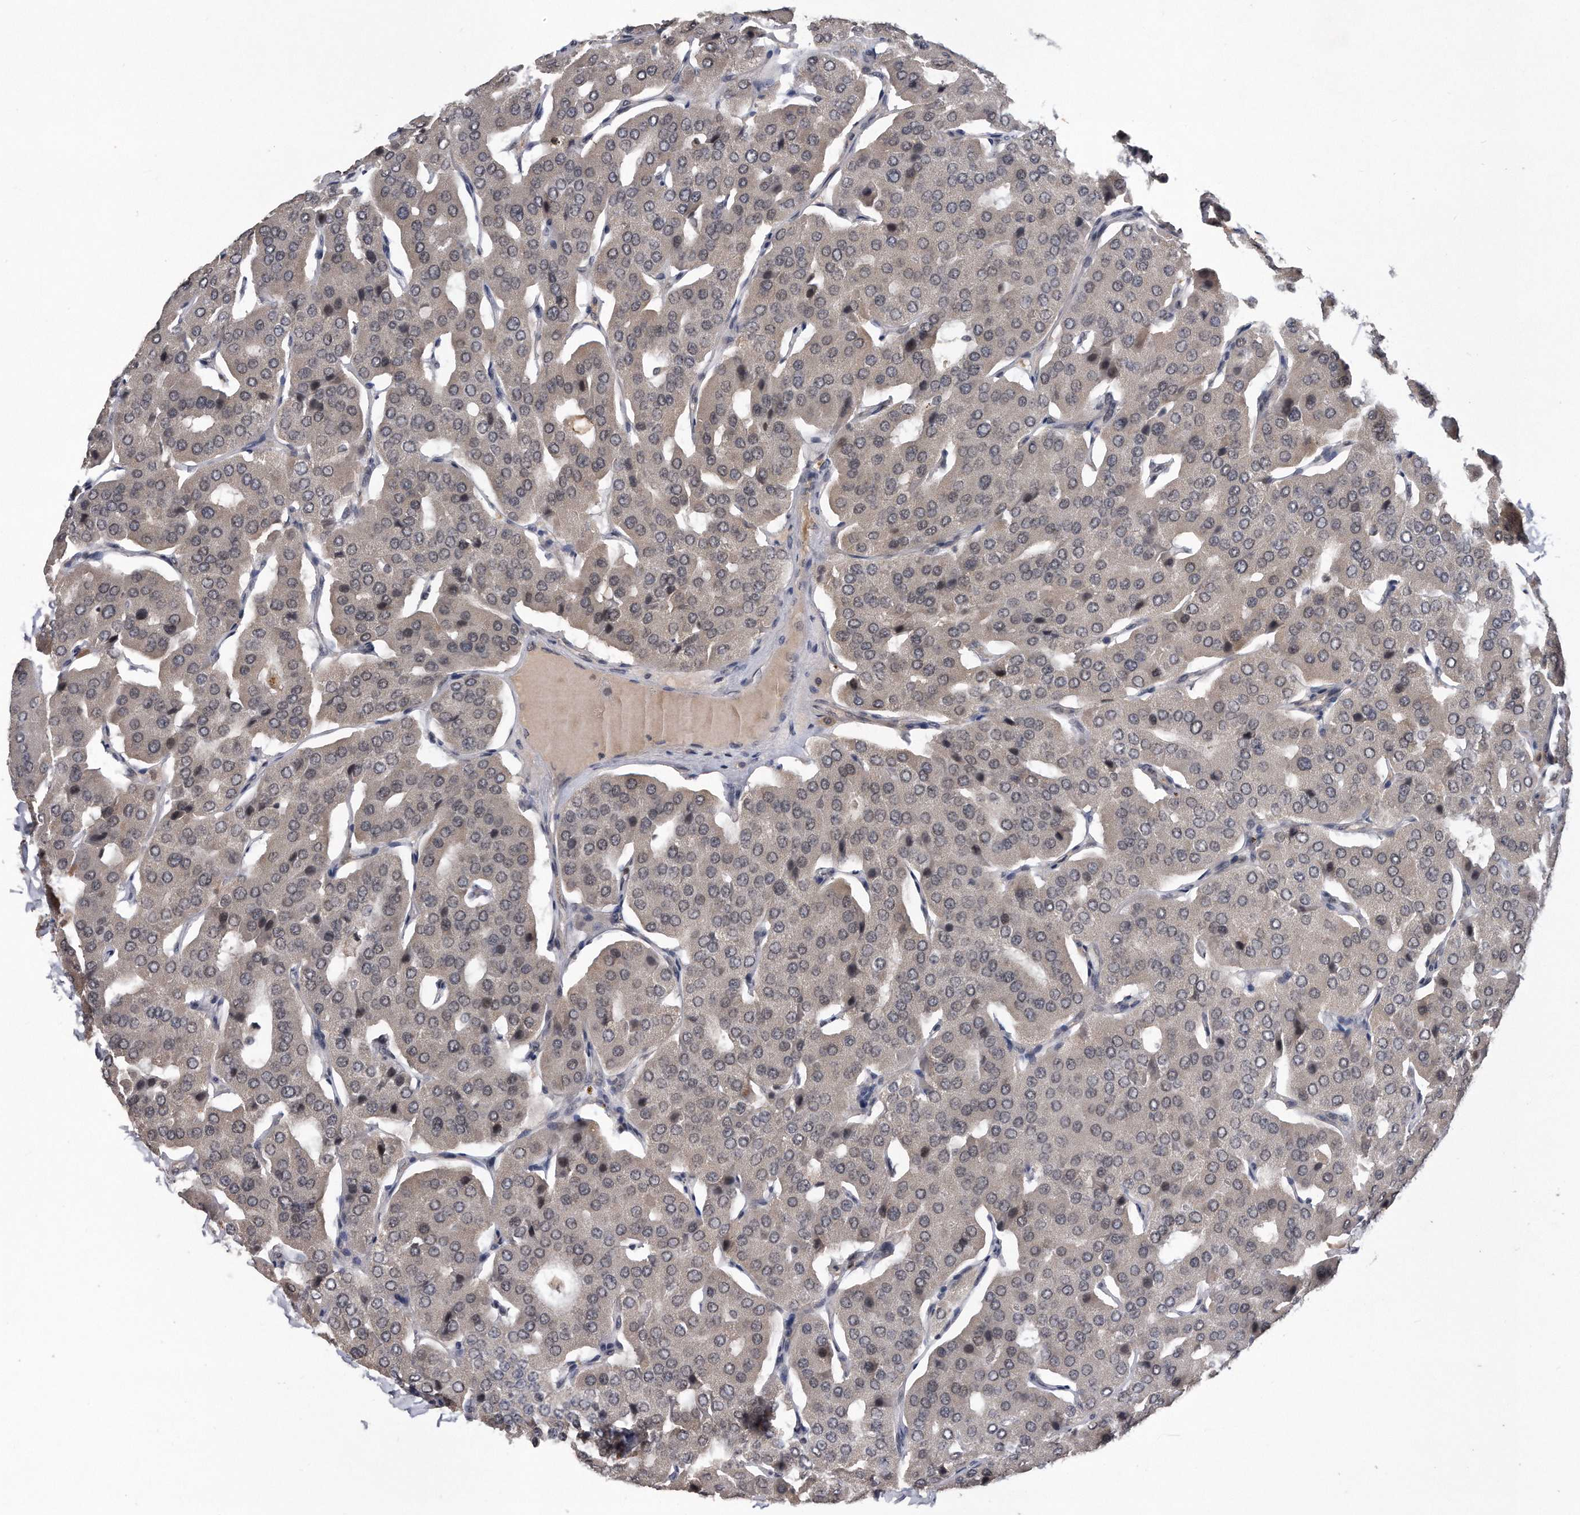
{"staining": {"intensity": "weak", "quantity": "25%-75%", "location": "cytoplasmic/membranous"}, "tissue": "parathyroid gland", "cell_type": "Glandular cells", "image_type": "normal", "snomed": [{"axis": "morphology", "description": "Normal tissue, NOS"}, {"axis": "morphology", "description": "Adenoma, NOS"}, {"axis": "topography", "description": "Parathyroid gland"}], "caption": "This is a micrograph of IHC staining of unremarkable parathyroid gland, which shows weak staining in the cytoplasmic/membranous of glandular cells.", "gene": "VIRMA", "patient": {"sex": "female", "age": 86}}